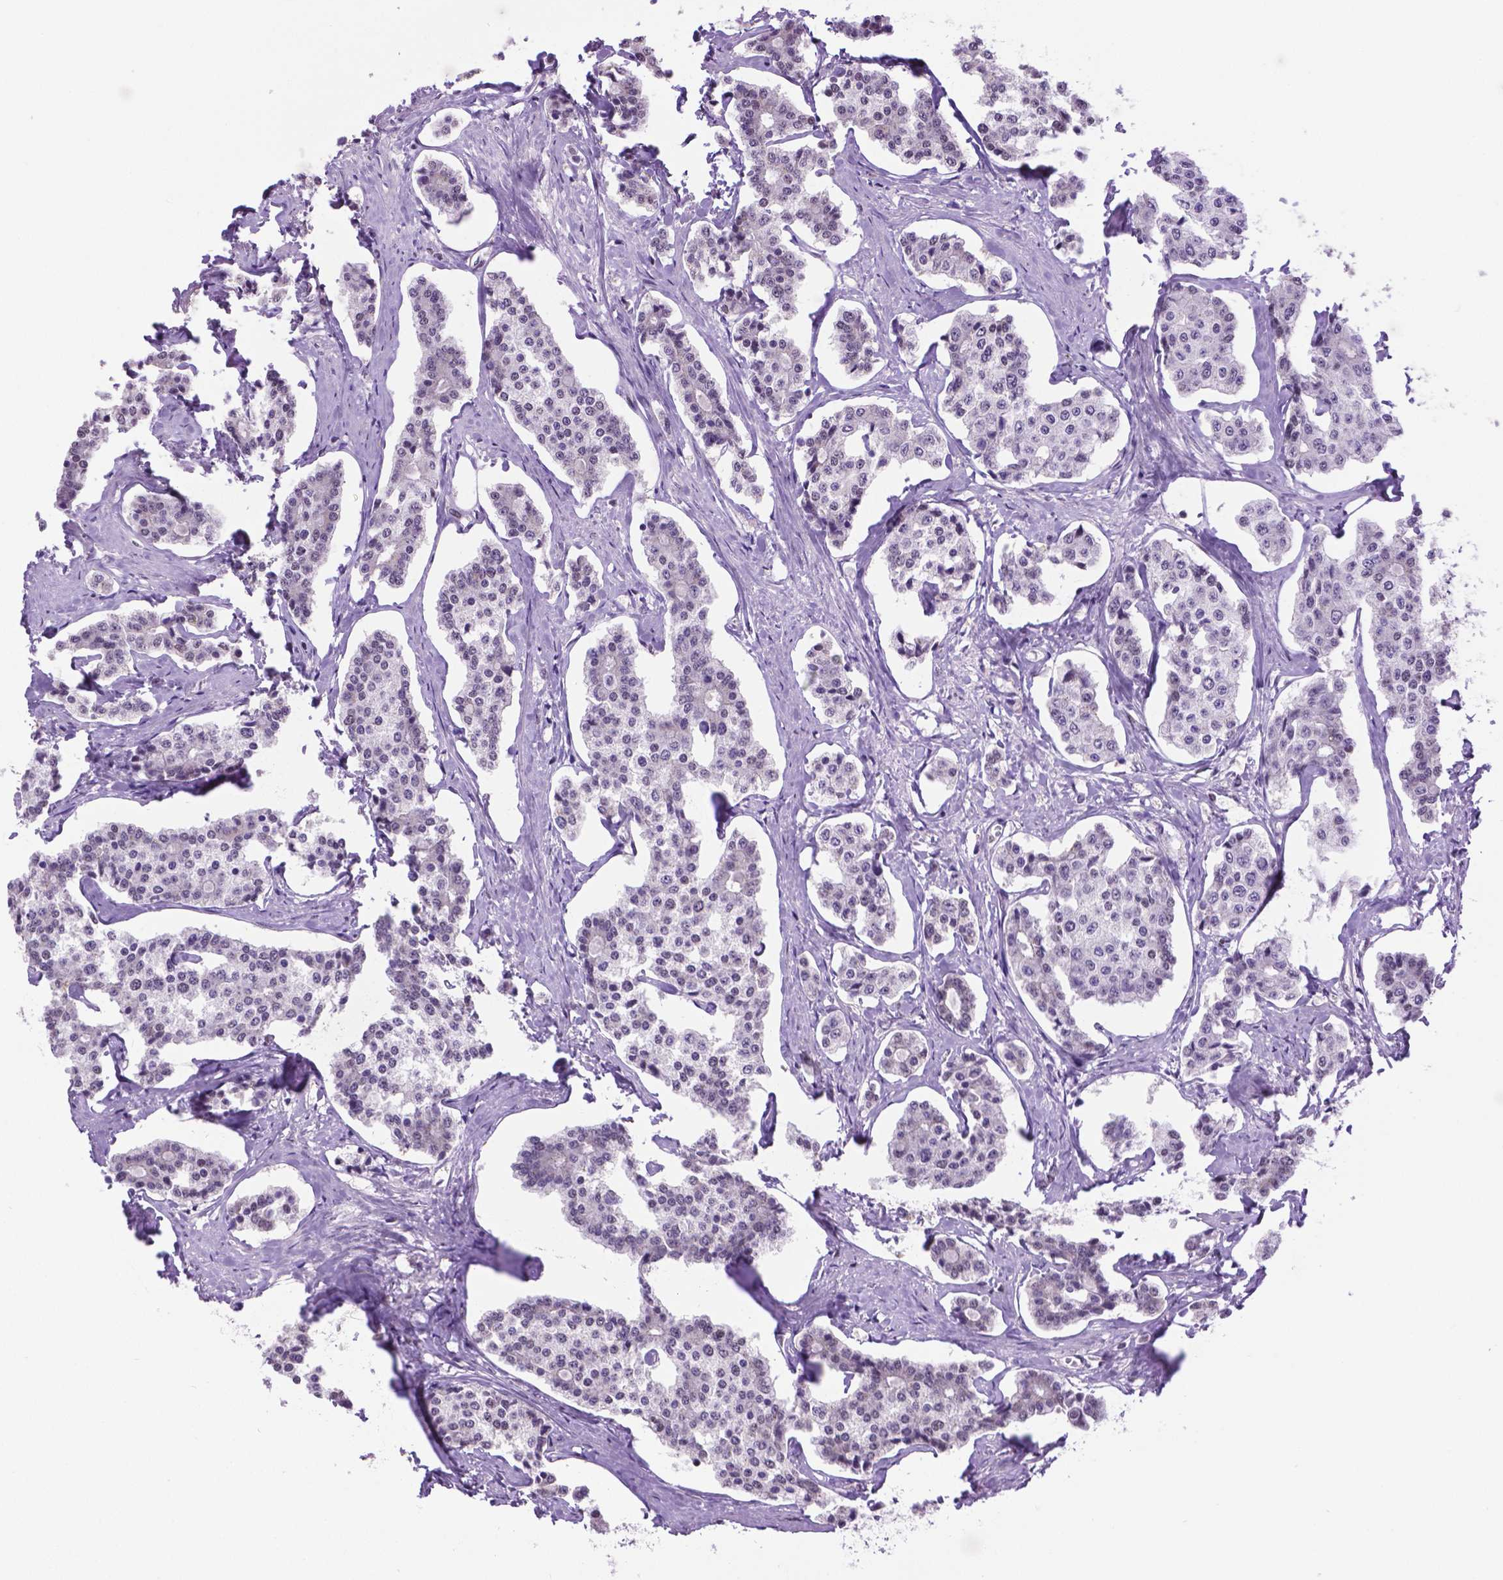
{"staining": {"intensity": "negative", "quantity": "none", "location": "none"}, "tissue": "carcinoid", "cell_type": "Tumor cells", "image_type": "cancer", "snomed": [{"axis": "morphology", "description": "Carcinoid, malignant, NOS"}, {"axis": "topography", "description": "Small intestine"}], "caption": "Immunohistochemical staining of carcinoid (malignant) demonstrates no significant positivity in tumor cells. The staining is performed using DAB brown chromogen with nuclei counter-stained in using hematoxylin.", "gene": "ABI2", "patient": {"sex": "female", "age": 65}}